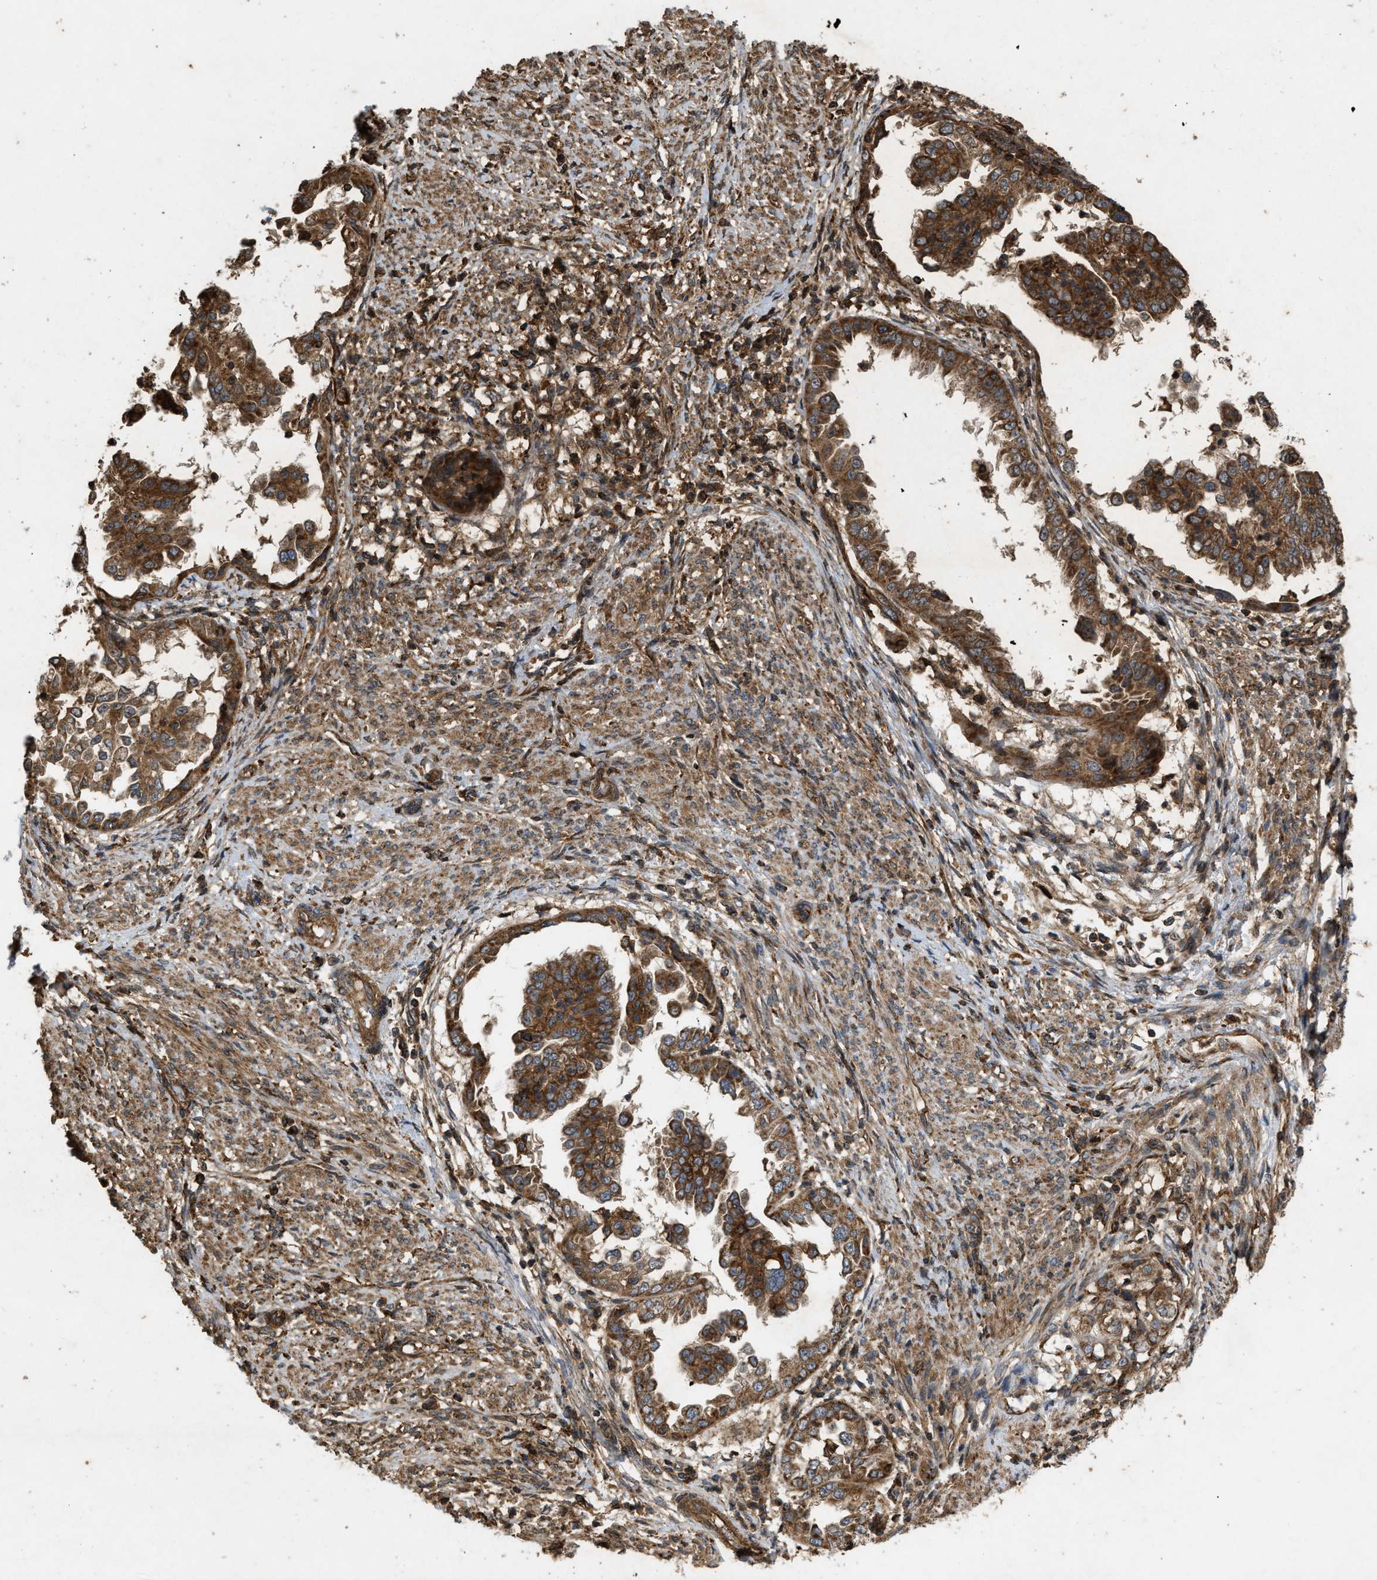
{"staining": {"intensity": "strong", "quantity": ">75%", "location": "cytoplasmic/membranous"}, "tissue": "endometrial cancer", "cell_type": "Tumor cells", "image_type": "cancer", "snomed": [{"axis": "morphology", "description": "Adenocarcinoma, NOS"}, {"axis": "topography", "description": "Endometrium"}], "caption": "DAB immunohistochemical staining of human endometrial cancer (adenocarcinoma) exhibits strong cytoplasmic/membranous protein positivity in approximately >75% of tumor cells.", "gene": "GNB4", "patient": {"sex": "female", "age": 85}}